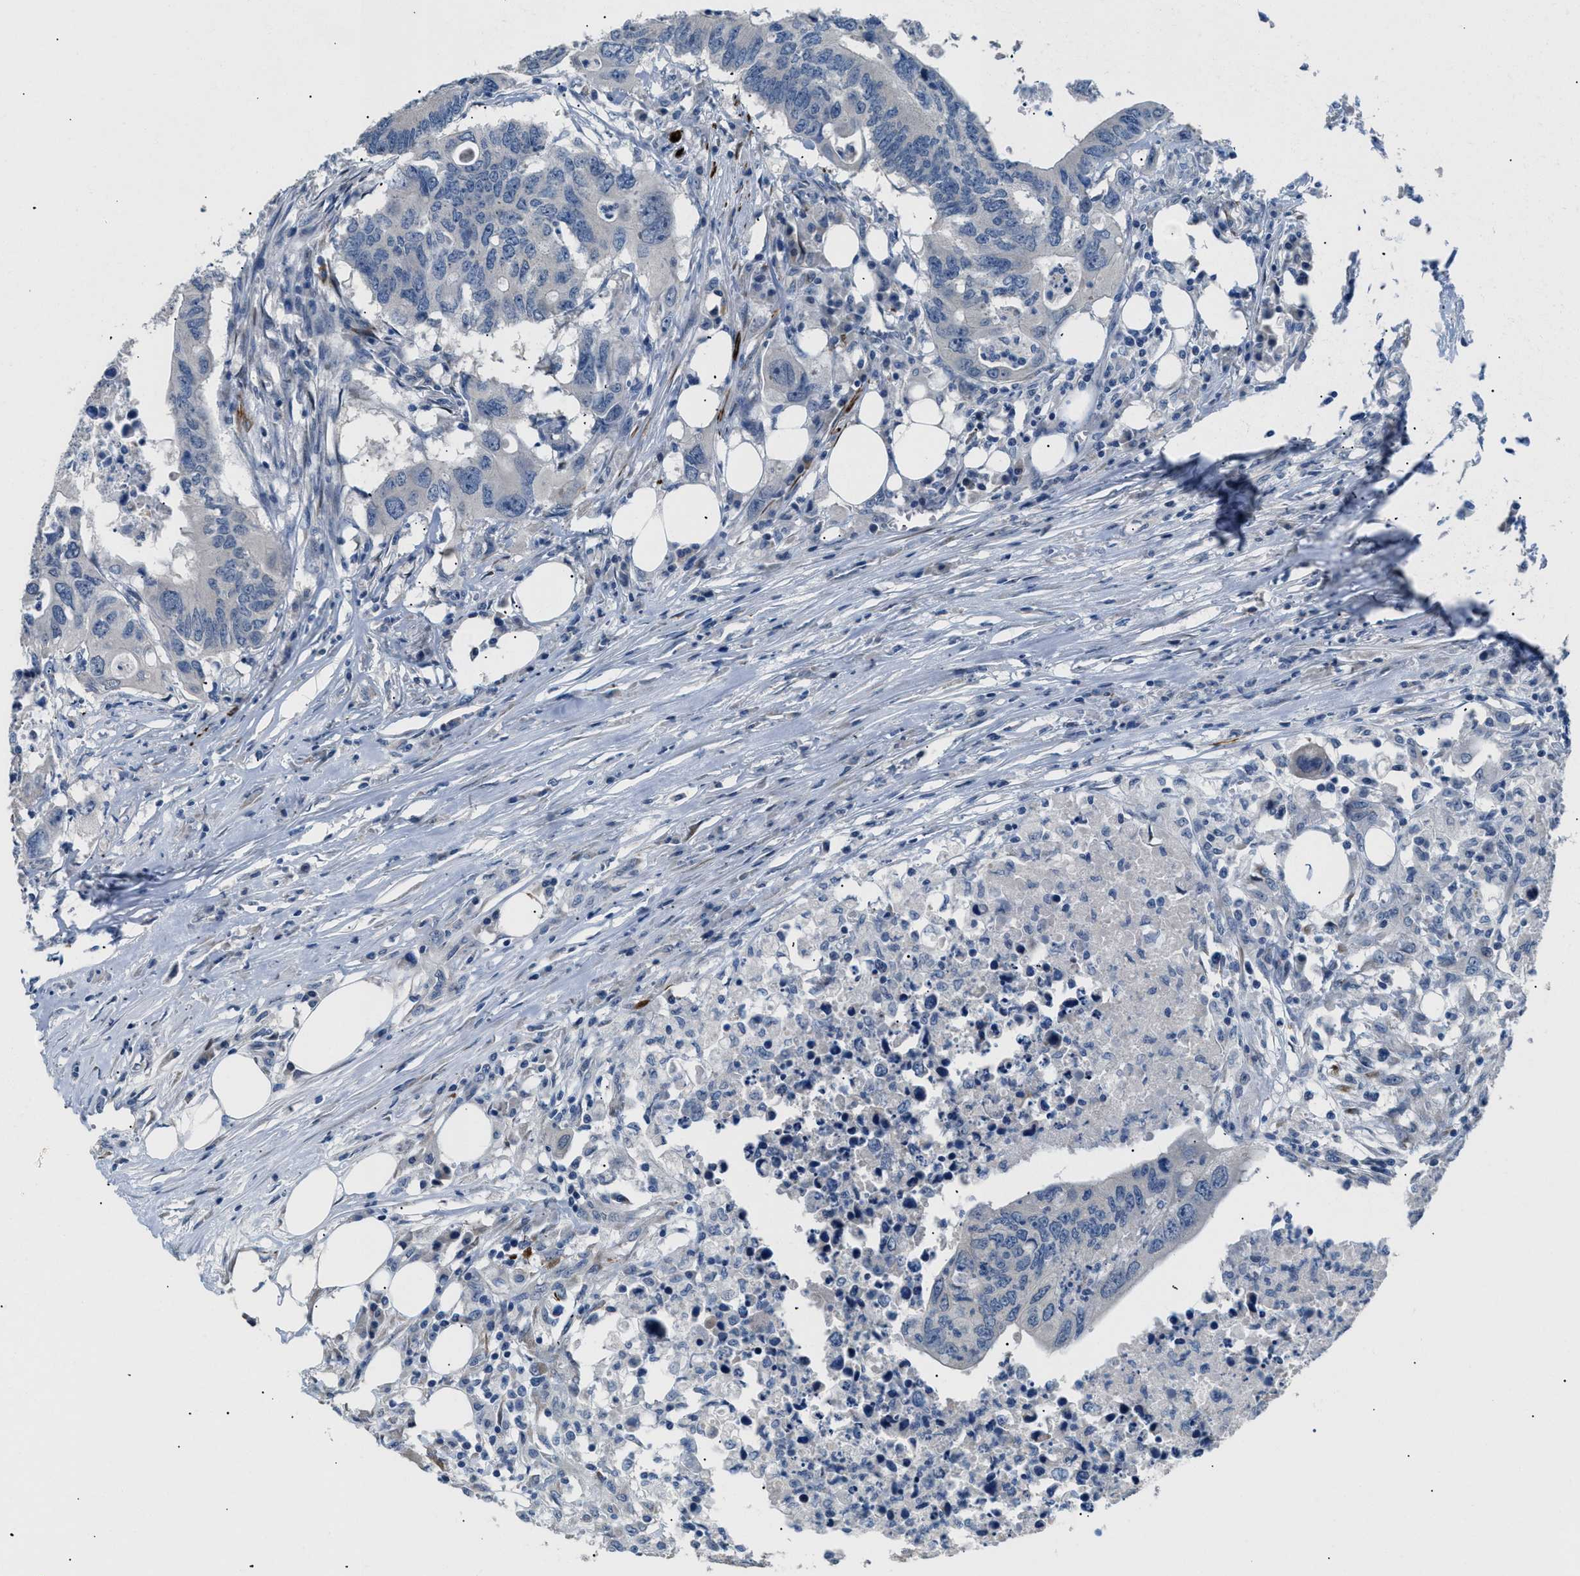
{"staining": {"intensity": "negative", "quantity": "none", "location": "none"}, "tissue": "colorectal cancer", "cell_type": "Tumor cells", "image_type": "cancer", "snomed": [{"axis": "morphology", "description": "Adenocarcinoma, NOS"}, {"axis": "topography", "description": "Colon"}], "caption": "Colorectal cancer (adenocarcinoma) stained for a protein using IHC shows no positivity tumor cells.", "gene": "ICA1", "patient": {"sex": "male", "age": 71}}